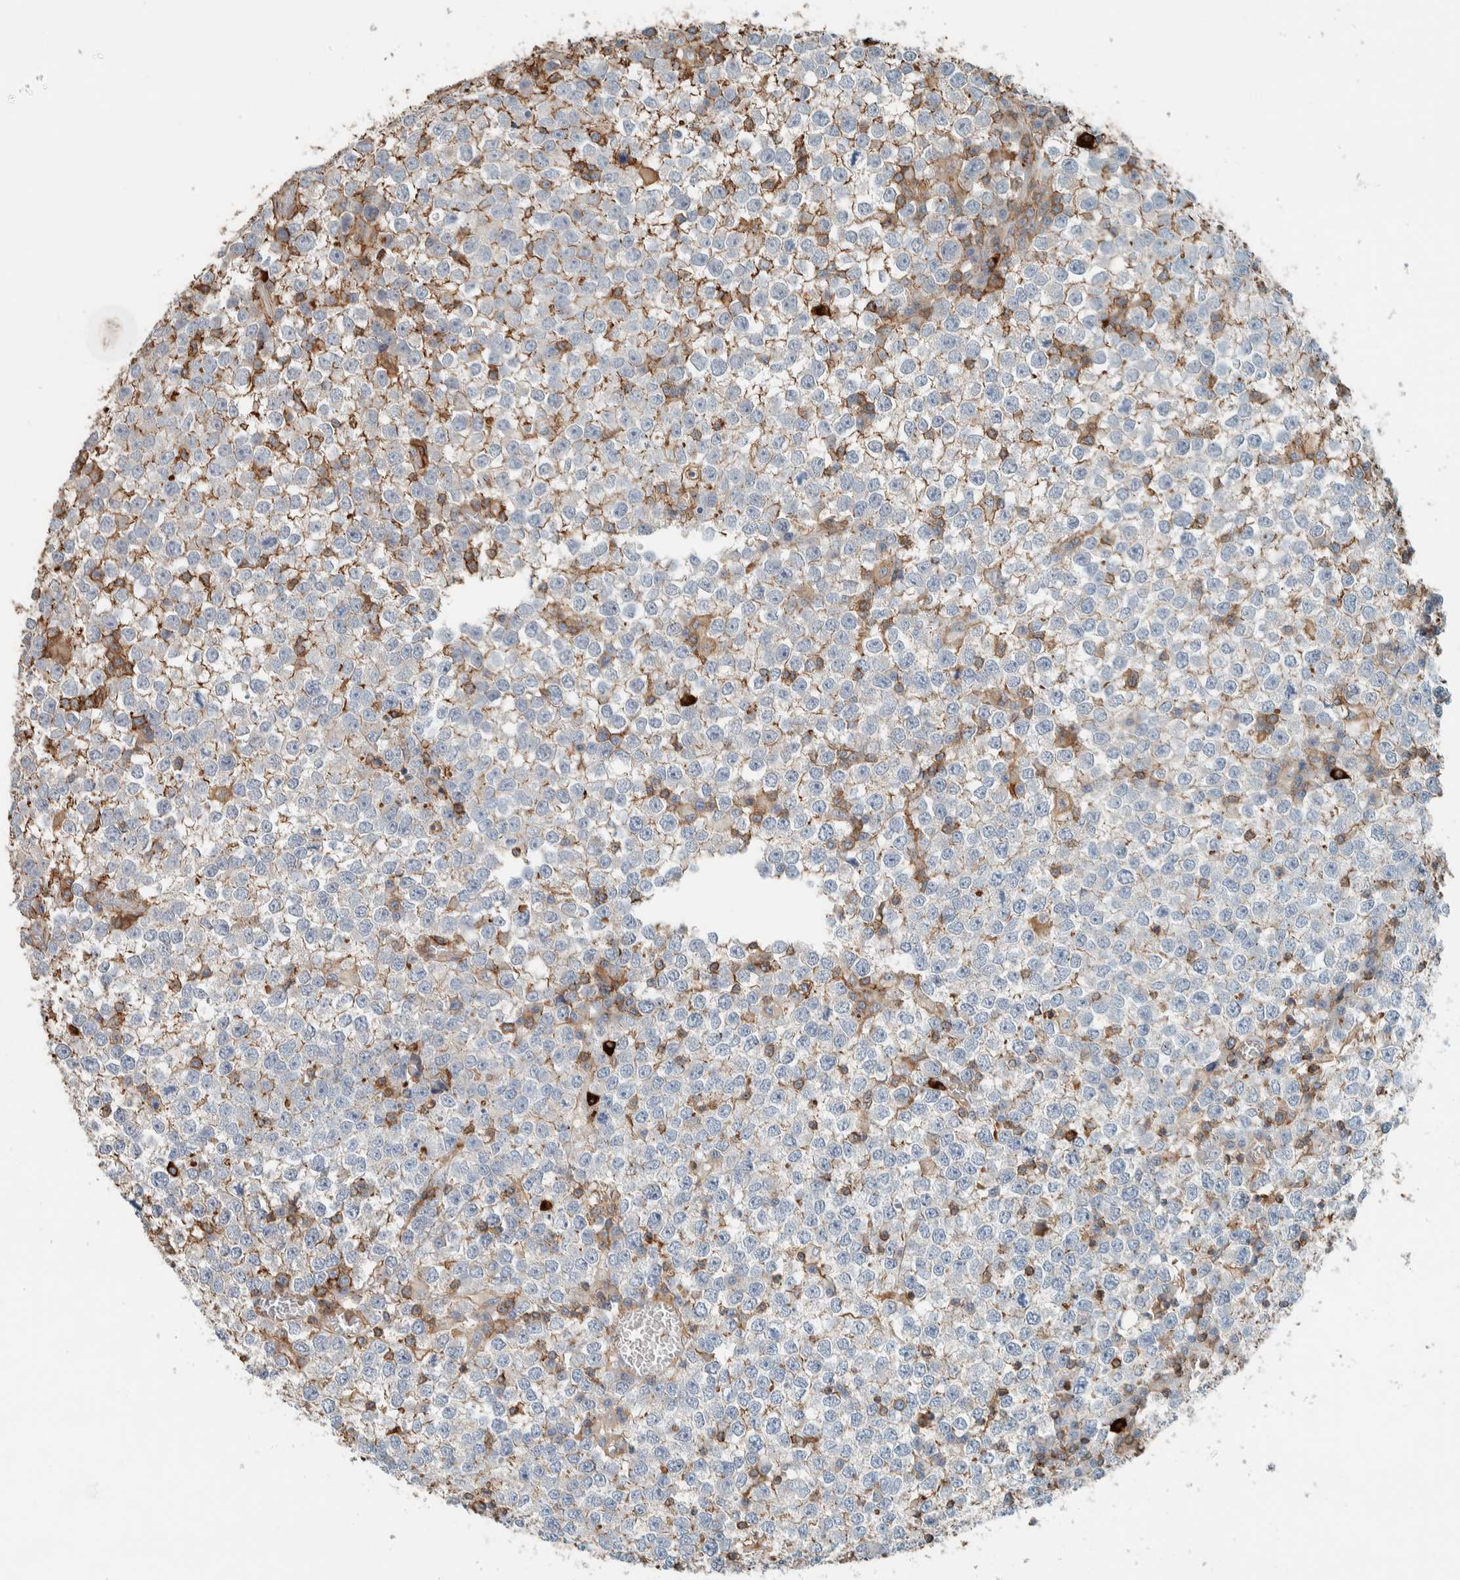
{"staining": {"intensity": "moderate", "quantity": "<25%", "location": "cytoplasmic/membranous"}, "tissue": "testis cancer", "cell_type": "Tumor cells", "image_type": "cancer", "snomed": [{"axis": "morphology", "description": "Seminoma, NOS"}, {"axis": "topography", "description": "Testis"}], "caption": "Moderate cytoplasmic/membranous positivity for a protein is identified in approximately <25% of tumor cells of testis cancer using immunohistochemistry (IHC).", "gene": "CTBP2", "patient": {"sex": "male", "age": 65}}